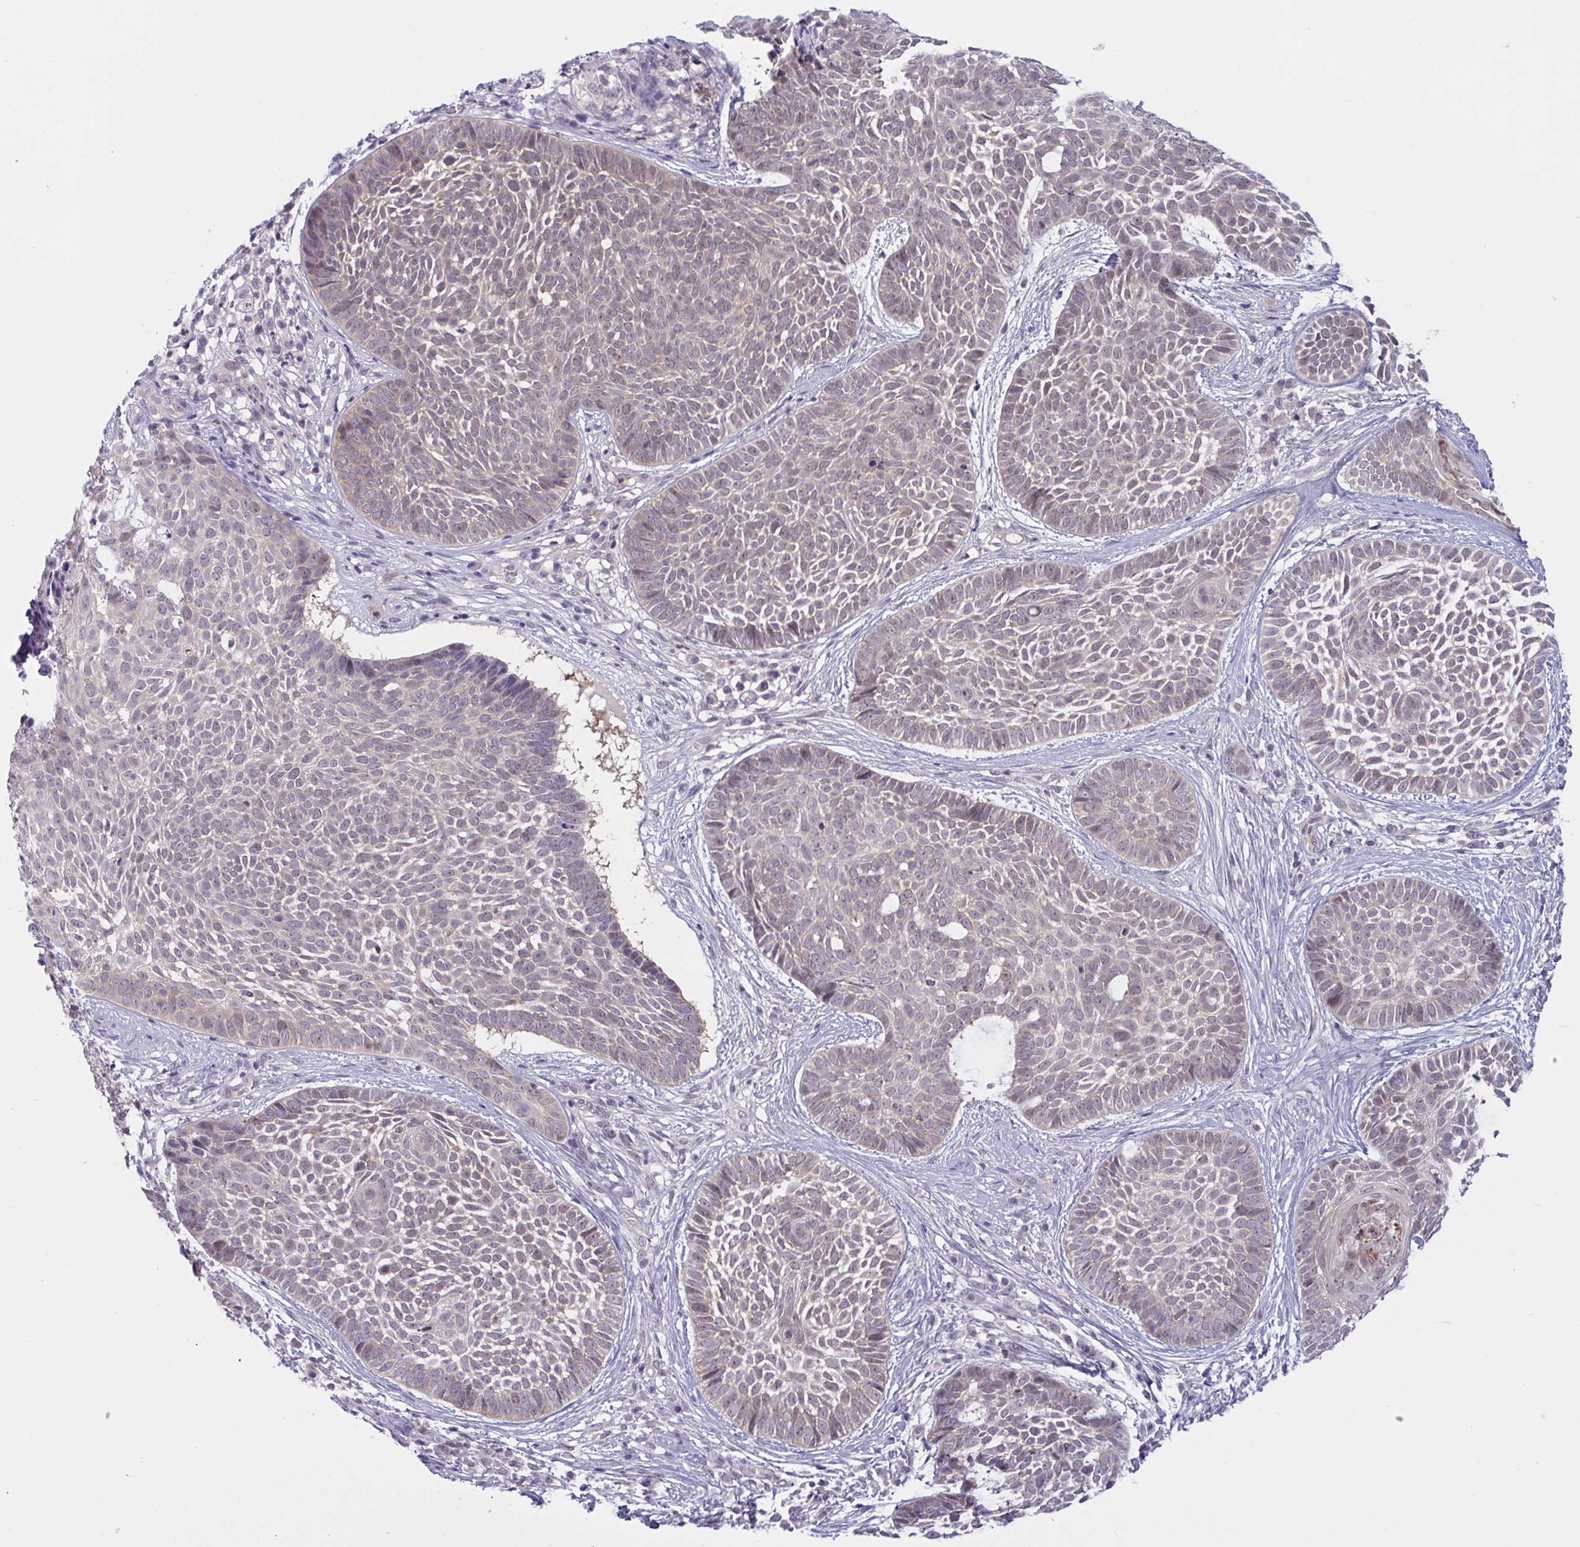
{"staining": {"intensity": "negative", "quantity": "none", "location": "none"}, "tissue": "skin cancer", "cell_type": "Tumor cells", "image_type": "cancer", "snomed": [{"axis": "morphology", "description": "Basal cell carcinoma"}, {"axis": "topography", "description": "Skin"}], "caption": "There is no significant expression in tumor cells of skin cancer.", "gene": "TSN", "patient": {"sex": "female", "age": 89}}